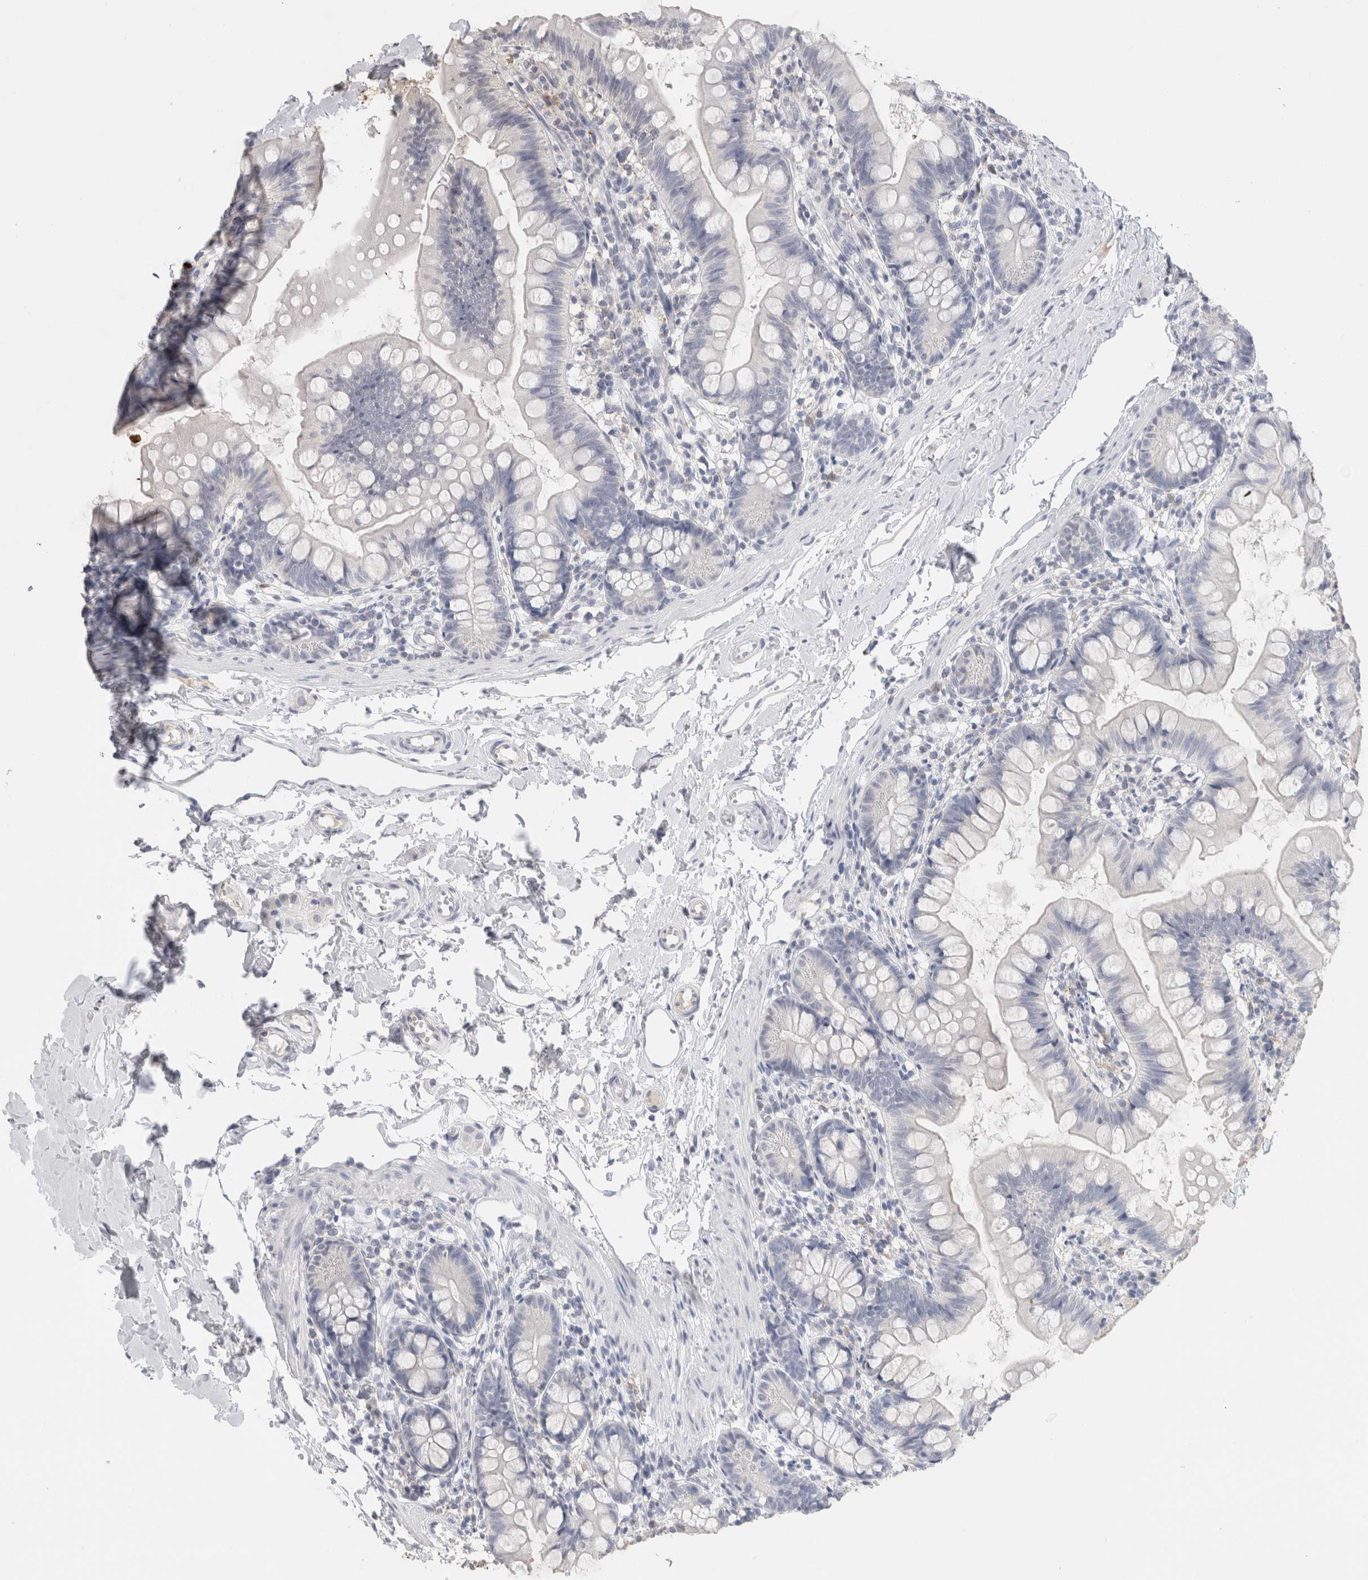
{"staining": {"intensity": "negative", "quantity": "none", "location": "none"}, "tissue": "small intestine", "cell_type": "Glandular cells", "image_type": "normal", "snomed": [{"axis": "morphology", "description": "Normal tissue, NOS"}, {"axis": "topography", "description": "Small intestine"}], "caption": "An image of small intestine stained for a protein shows no brown staining in glandular cells. (Stains: DAB immunohistochemistry (IHC) with hematoxylin counter stain, Microscopy: brightfield microscopy at high magnification).", "gene": "LAMP3", "patient": {"sex": "male", "age": 7}}